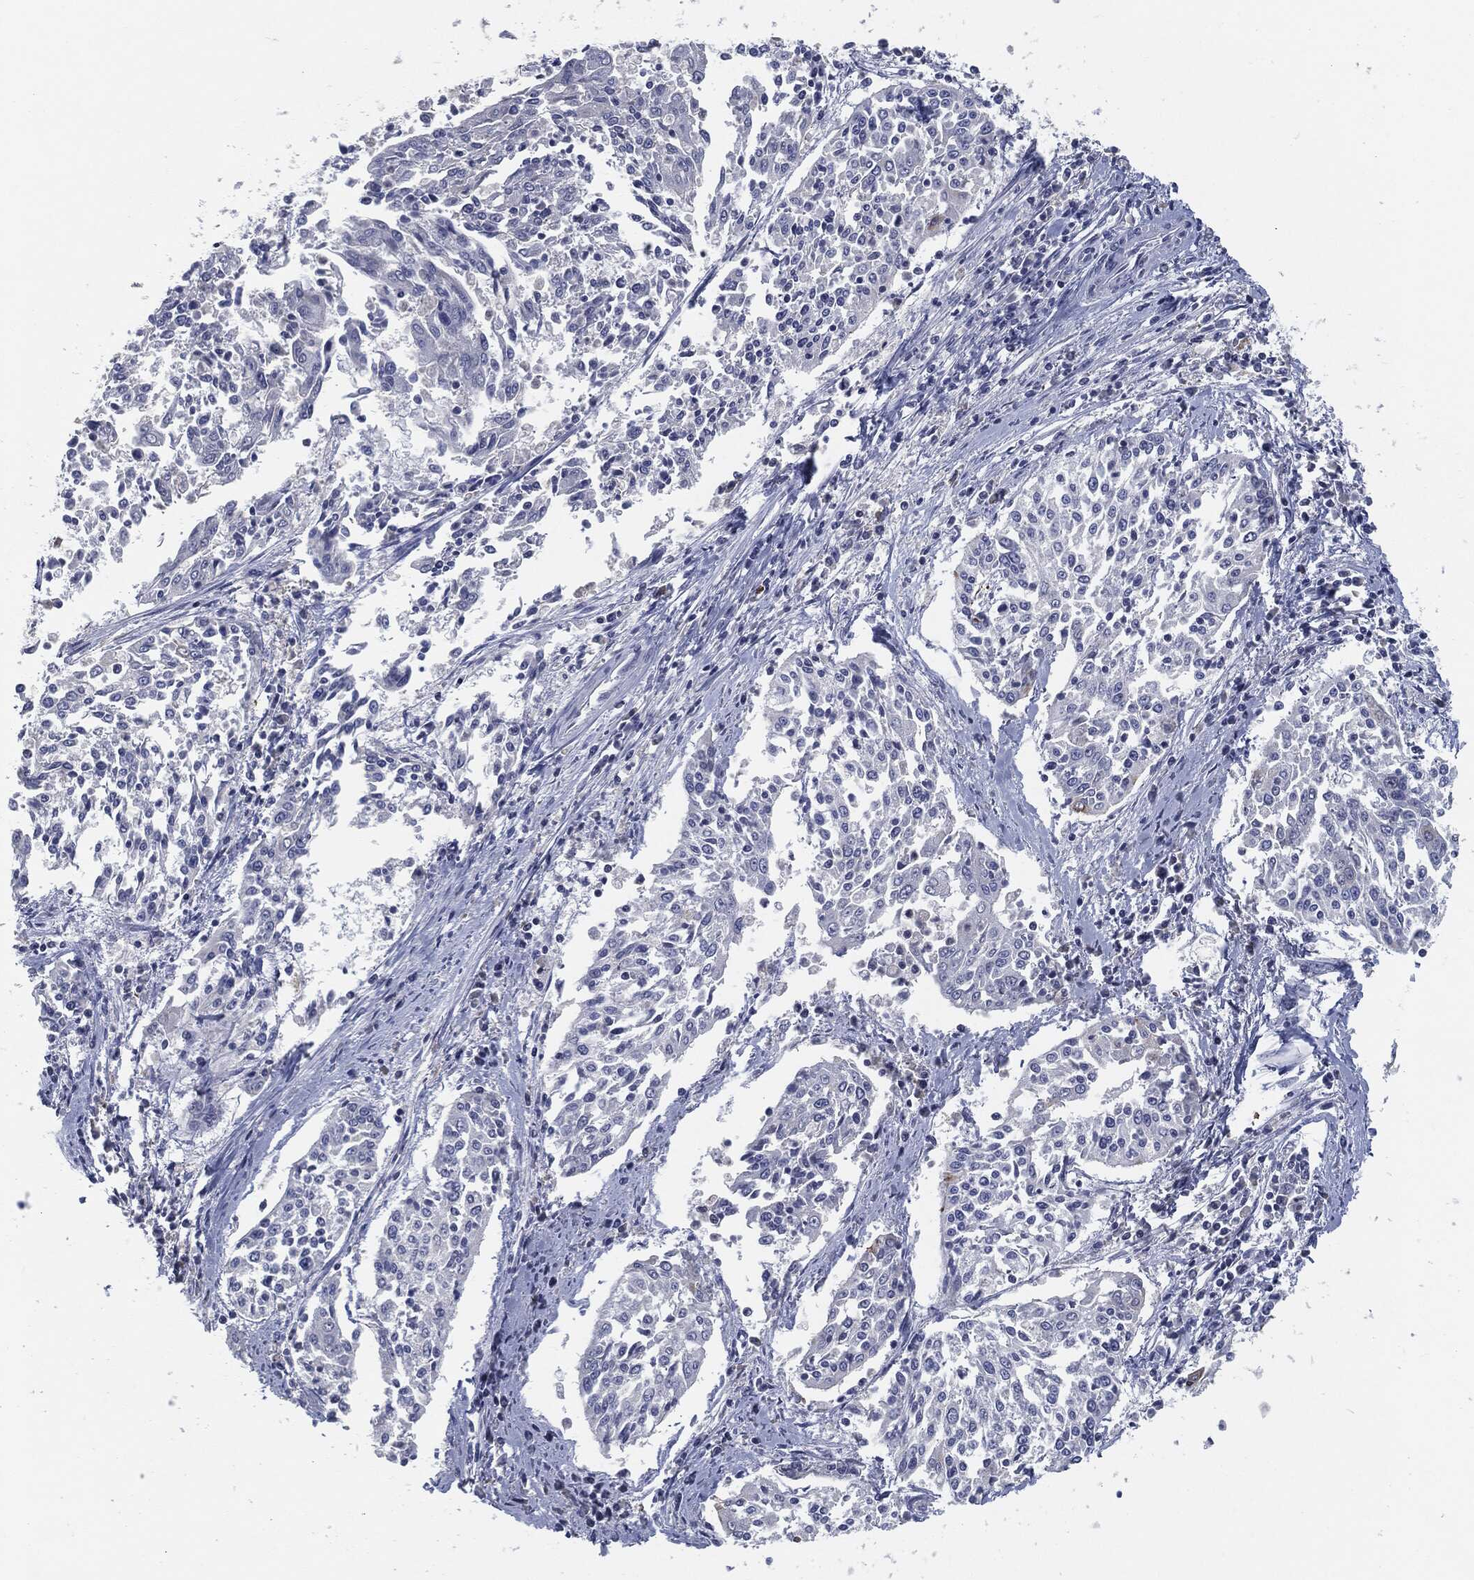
{"staining": {"intensity": "negative", "quantity": "none", "location": "none"}, "tissue": "cervical cancer", "cell_type": "Tumor cells", "image_type": "cancer", "snomed": [{"axis": "morphology", "description": "Squamous cell carcinoma, NOS"}, {"axis": "topography", "description": "Cervix"}], "caption": "Immunohistochemical staining of human cervical squamous cell carcinoma demonstrates no significant staining in tumor cells. (Stains: DAB (3,3'-diaminobenzidine) IHC with hematoxylin counter stain, Microscopy: brightfield microscopy at high magnification).", "gene": "PROM1", "patient": {"sex": "female", "age": 41}}